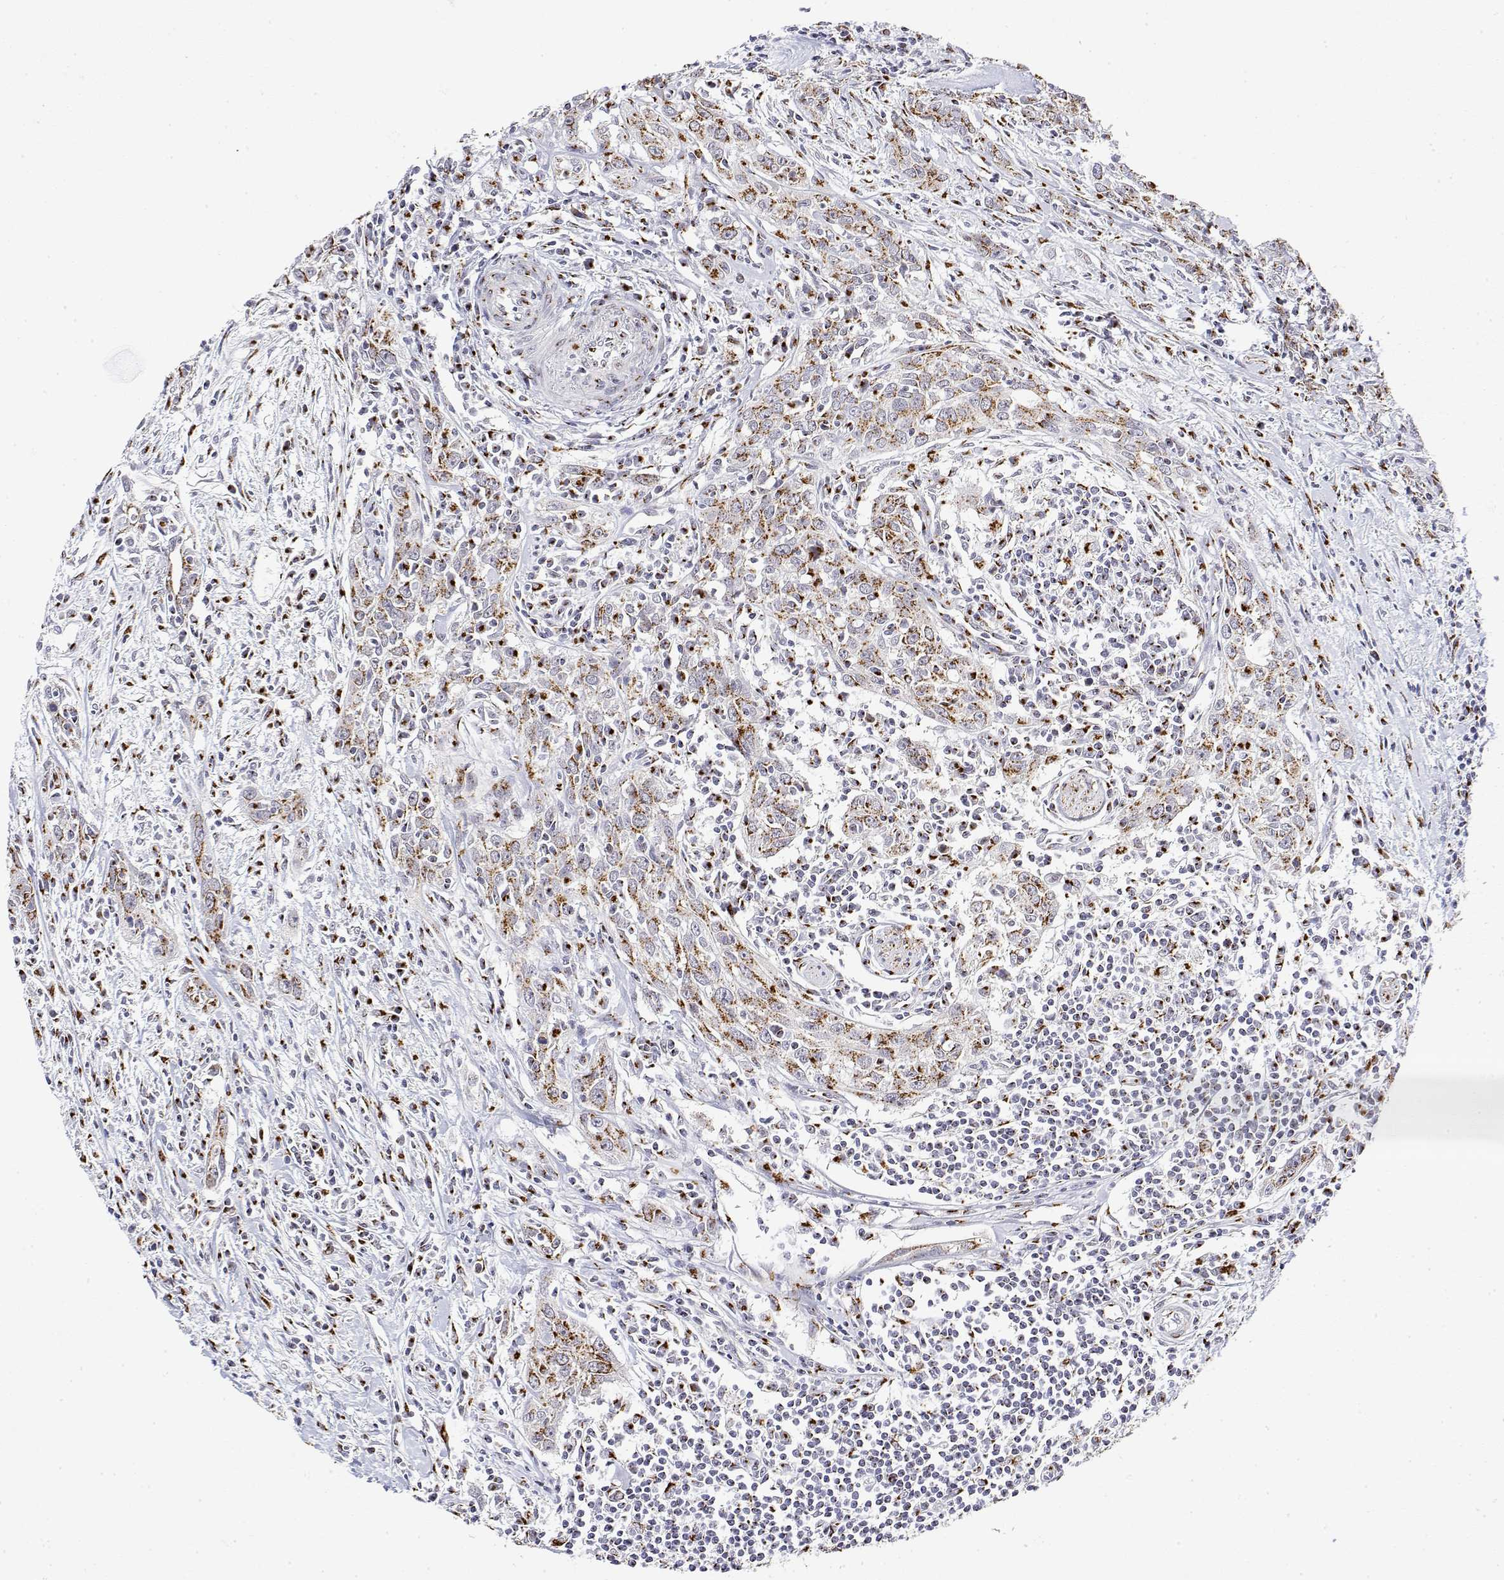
{"staining": {"intensity": "strong", "quantity": "25%-75%", "location": "cytoplasmic/membranous"}, "tissue": "urothelial cancer", "cell_type": "Tumor cells", "image_type": "cancer", "snomed": [{"axis": "morphology", "description": "Urothelial carcinoma, High grade"}, {"axis": "topography", "description": "Urinary bladder"}], "caption": "An image of human urothelial carcinoma (high-grade) stained for a protein demonstrates strong cytoplasmic/membranous brown staining in tumor cells.", "gene": "YIPF3", "patient": {"sex": "male", "age": 83}}